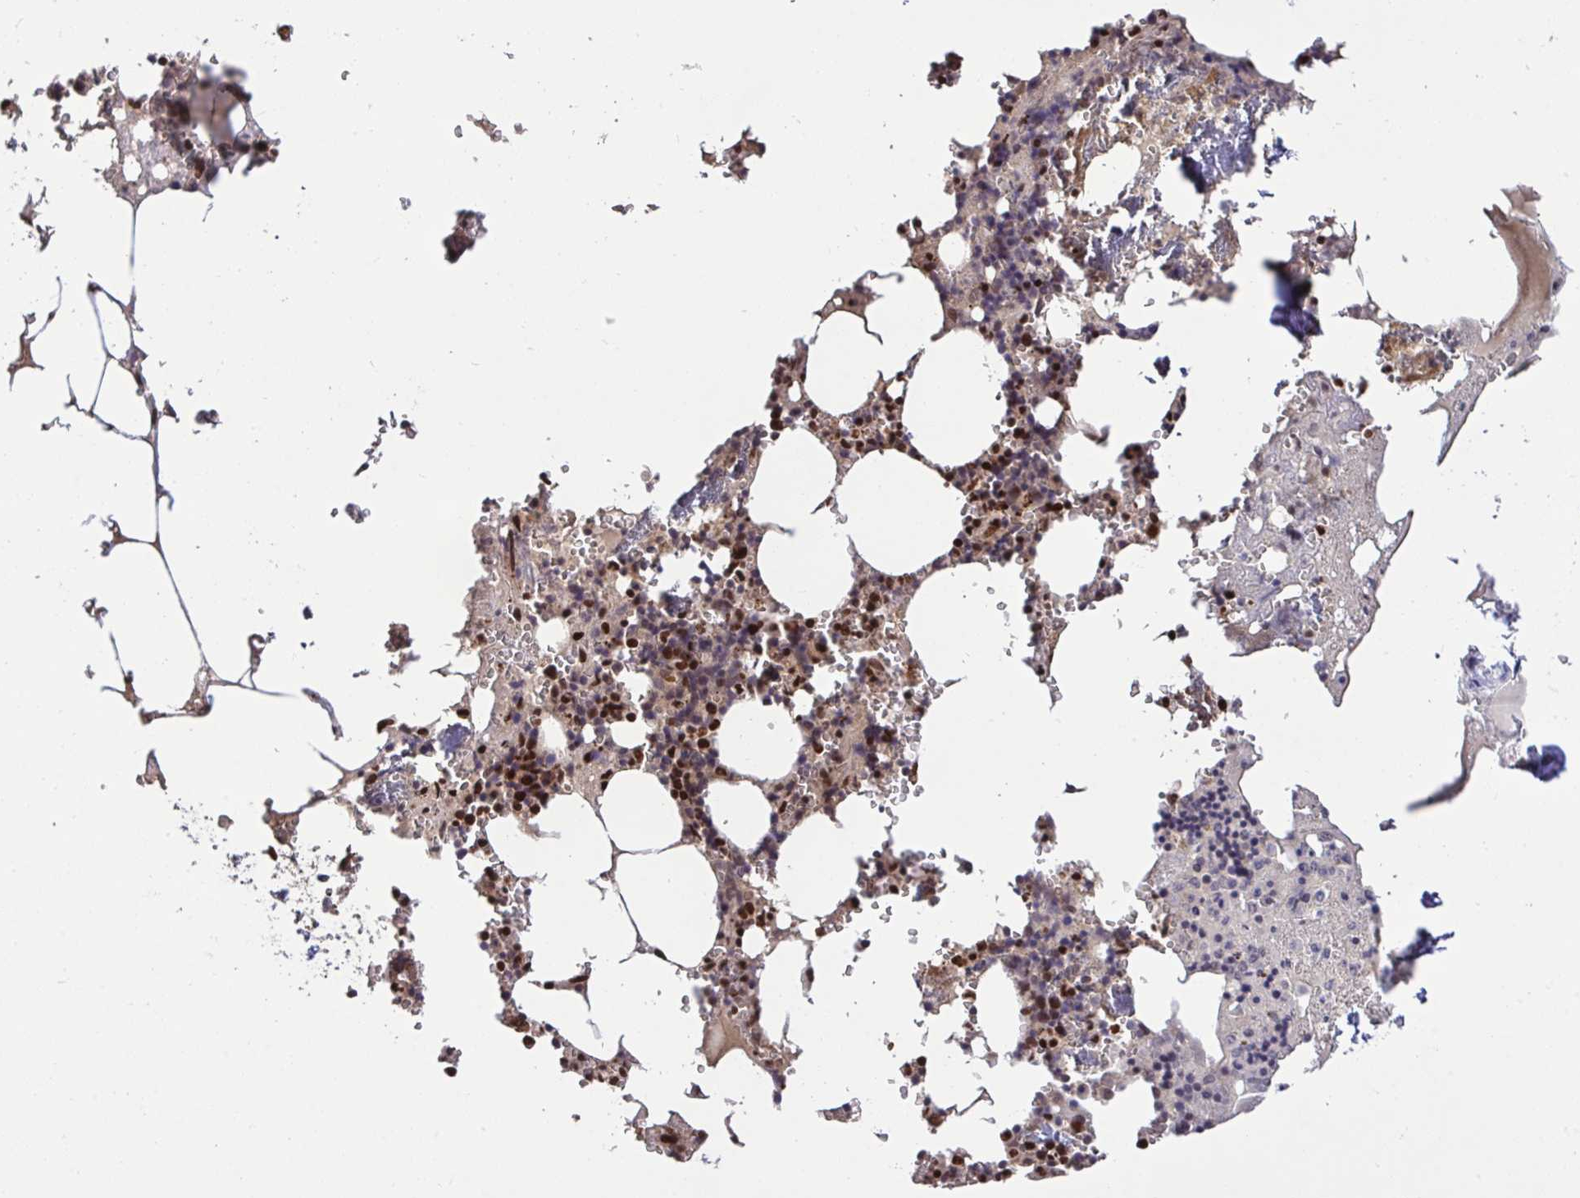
{"staining": {"intensity": "strong", "quantity": ">75%", "location": "nuclear"}, "tissue": "bone marrow", "cell_type": "Hematopoietic cells", "image_type": "normal", "snomed": [{"axis": "morphology", "description": "Normal tissue, NOS"}, {"axis": "topography", "description": "Bone marrow"}], "caption": "Immunohistochemistry (IHC) of normal human bone marrow exhibits high levels of strong nuclear staining in approximately >75% of hematopoietic cells.", "gene": "ENSG00000268083", "patient": {"sex": "male", "age": 54}}